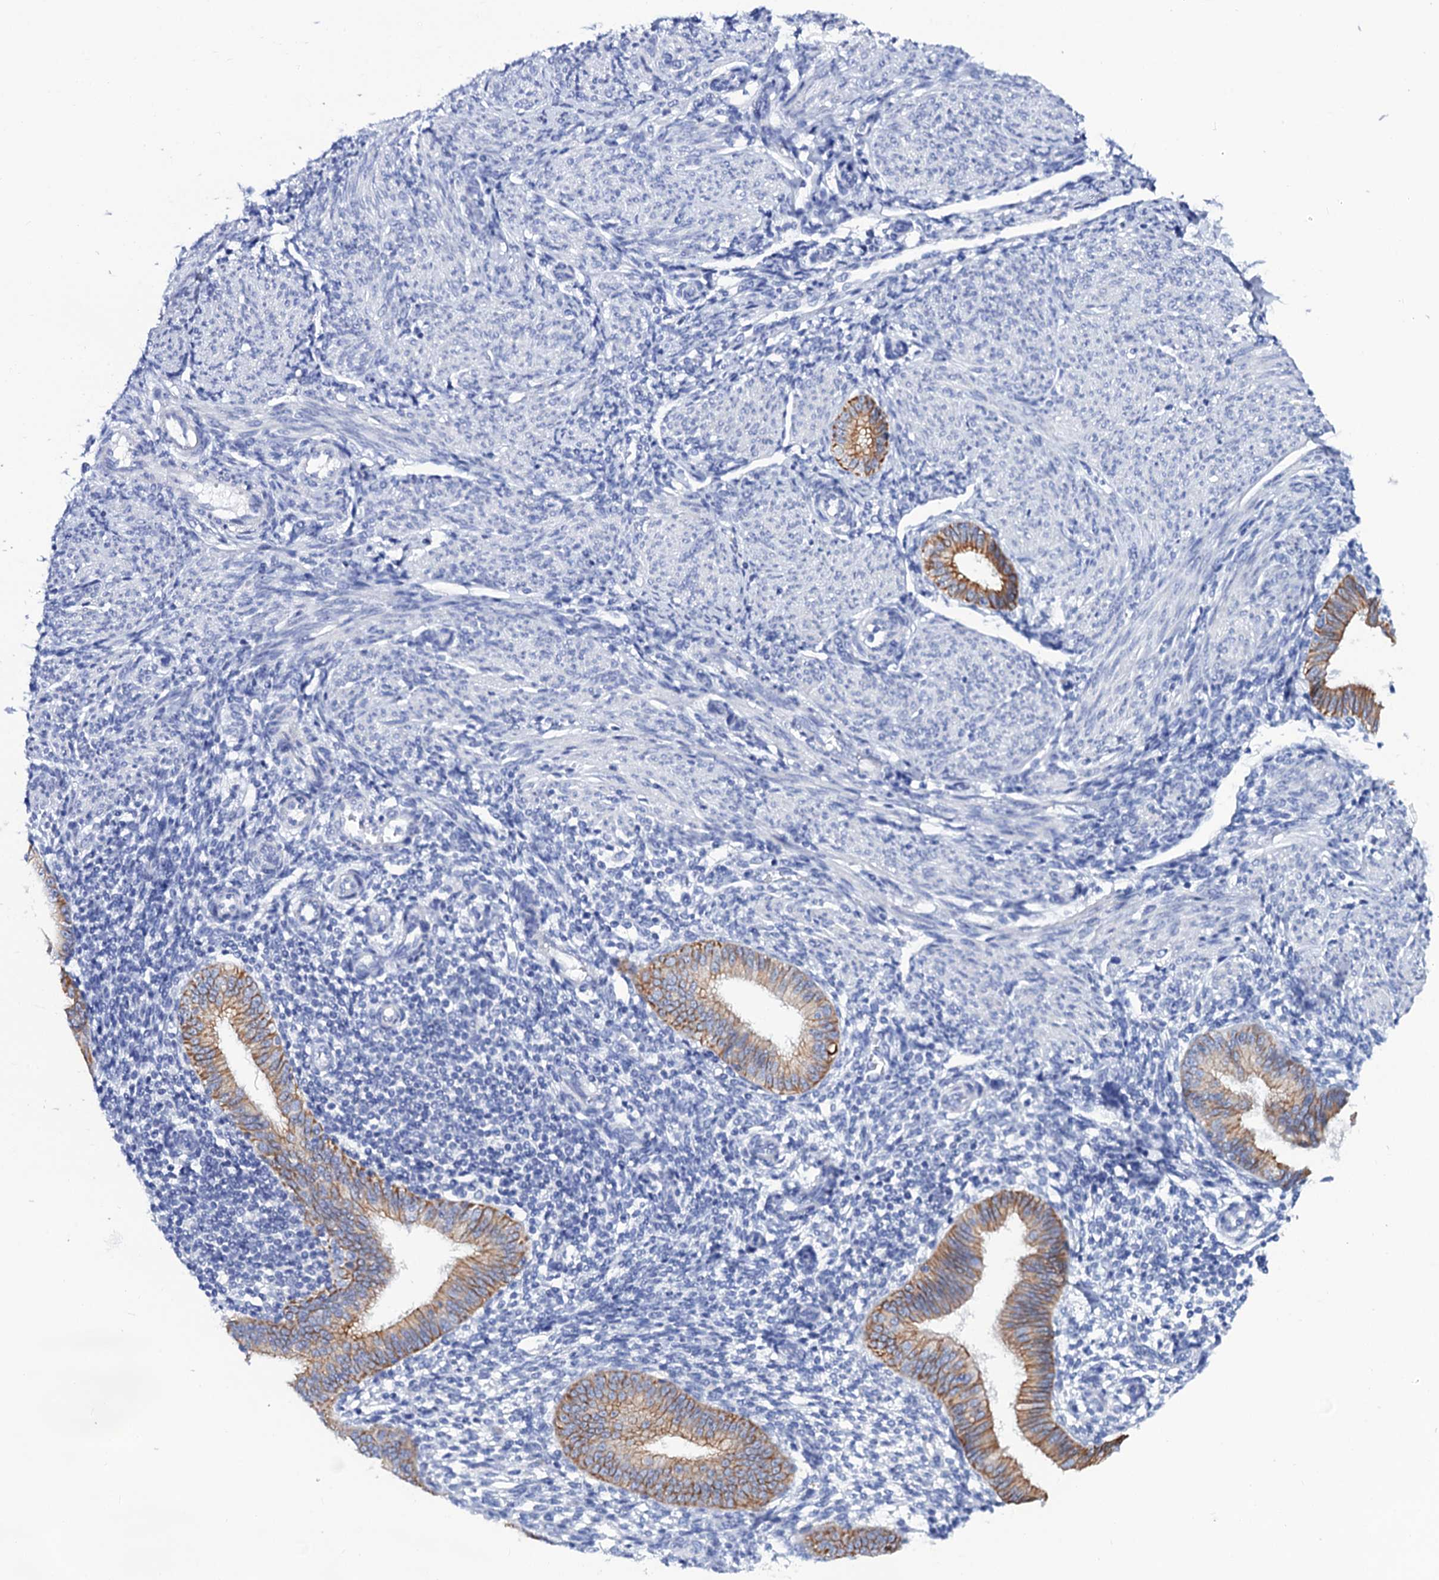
{"staining": {"intensity": "negative", "quantity": "none", "location": "none"}, "tissue": "endometrium", "cell_type": "Cells in endometrial stroma", "image_type": "normal", "snomed": [{"axis": "morphology", "description": "Normal tissue, NOS"}, {"axis": "topography", "description": "Uterus"}, {"axis": "topography", "description": "Endometrium"}], "caption": "Immunohistochemistry (IHC) image of normal endometrium: endometrium stained with DAB displays no significant protein staining in cells in endometrial stroma. Nuclei are stained in blue.", "gene": "RAB3IP", "patient": {"sex": "female", "age": 48}}